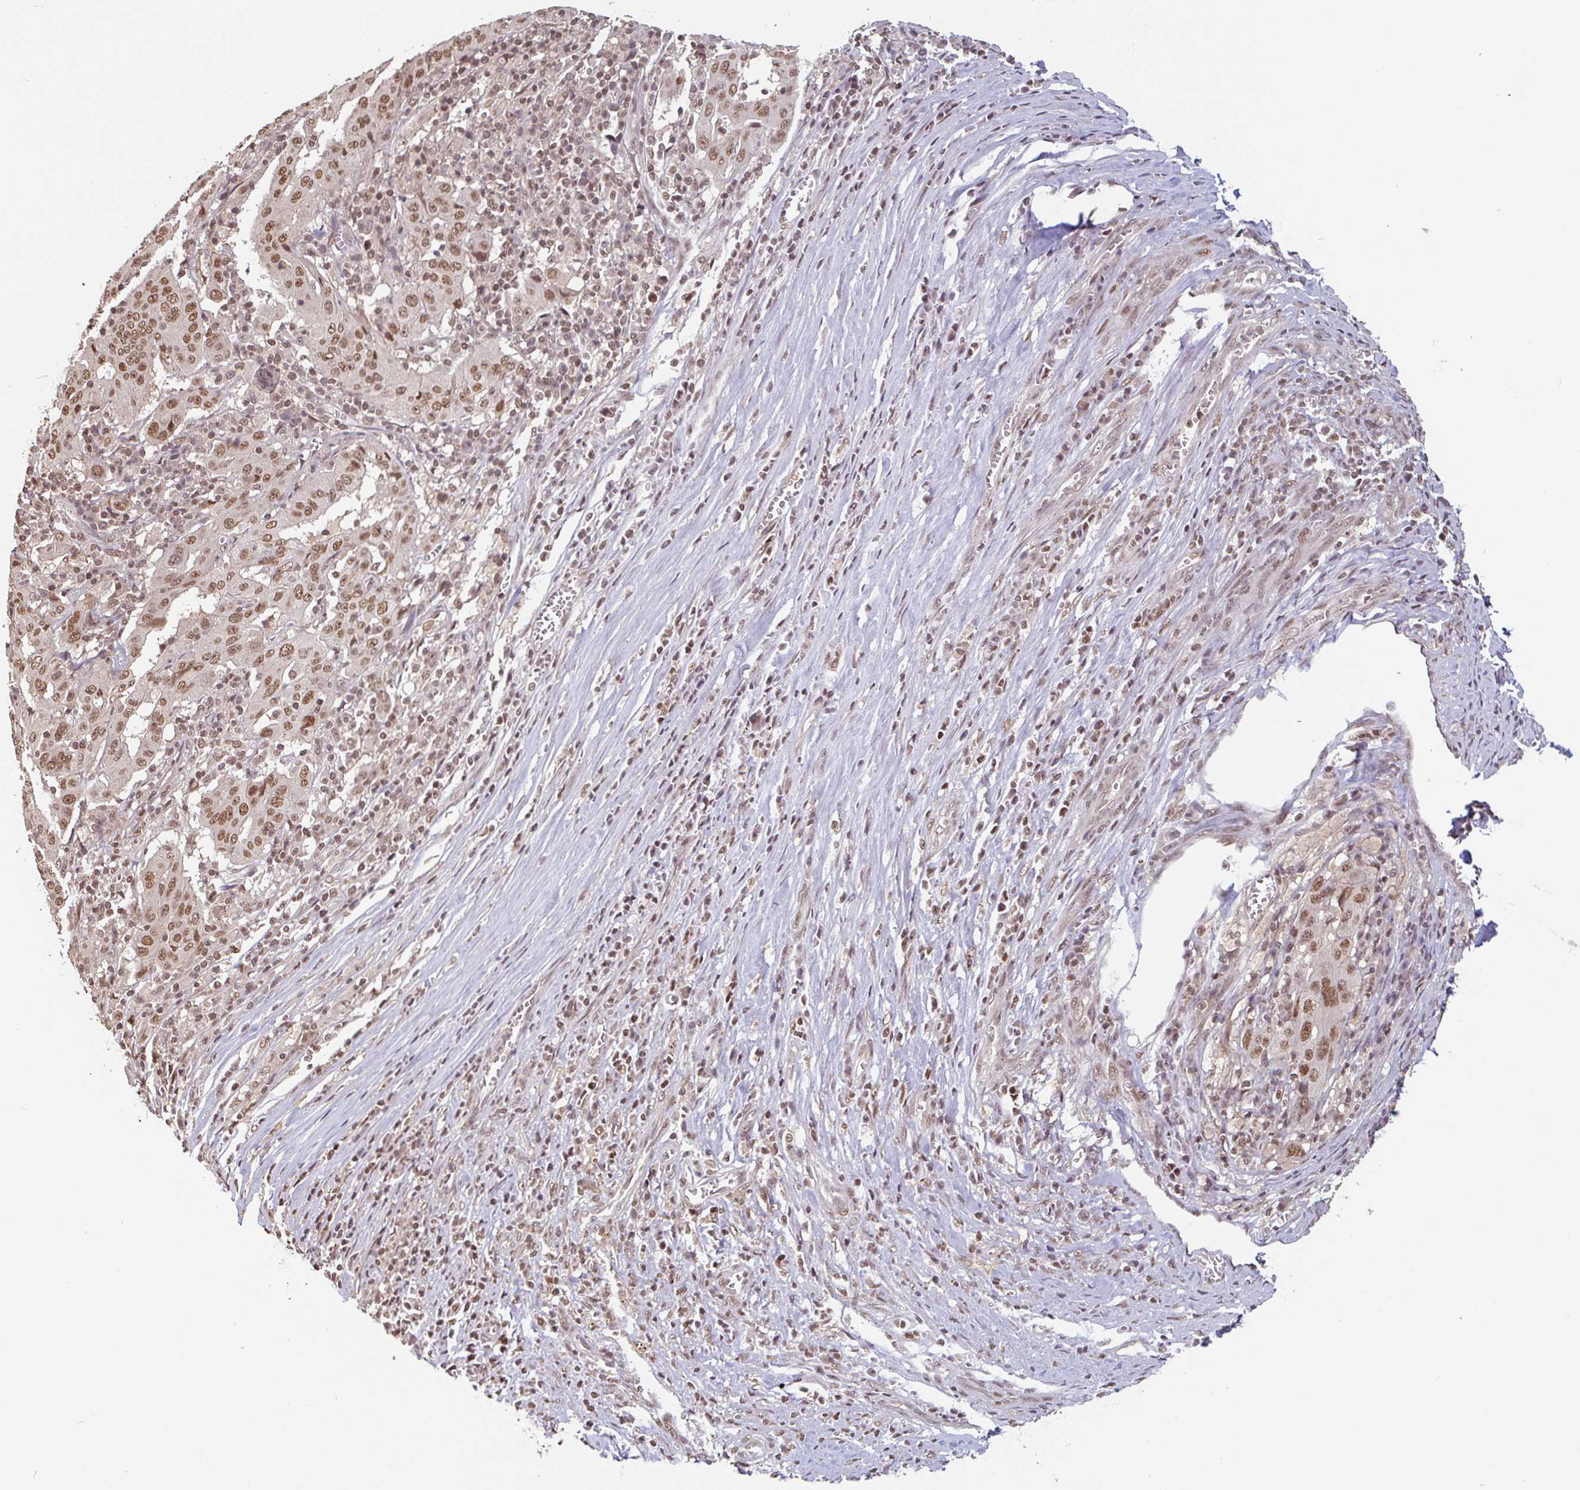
{"staining": {"intensity": "moderate", "quantity": ">75%", "location": "nuclear"}, "tissue": "pancreatic cancer", "cell_type": "Tumor cells", "image_type": "cancer", "snomed": [{"axis": "morphology", "description": "Adenocarcinoma, NOS"}, {"axis": "topography", "description": "Pancreas"}], "caption": "A brown stain labels moderate nuclear staining of a protein in human adenocarcinoma (pancreatic) tumor cells.", "gene": "DR1", "patient": {"sex": "male", "age": 63}}